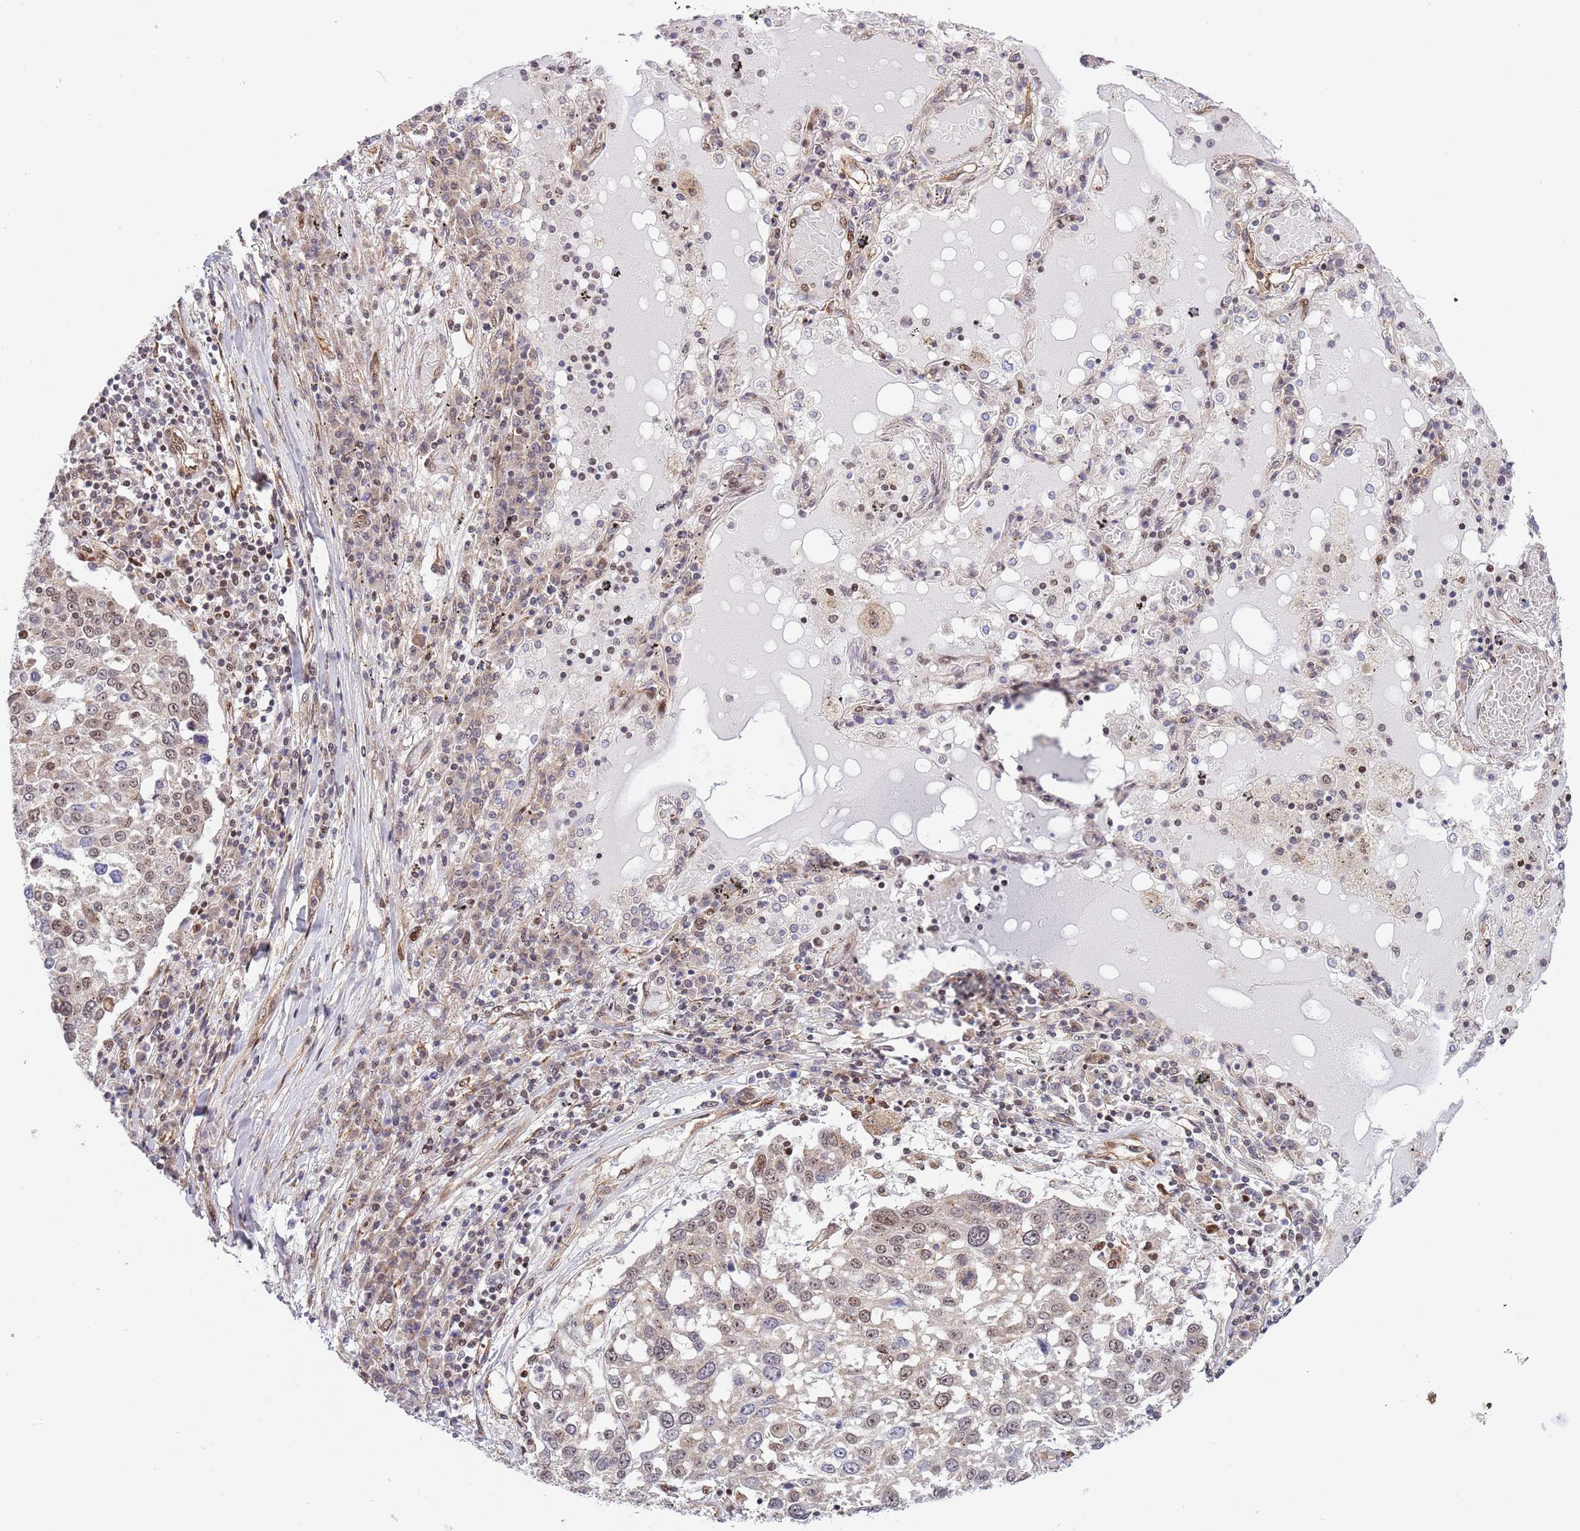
{"staining": {"intensity": "weak", "quantity": "25%-75%", "location": "nuclear"}, "tissue": "lung cancer", "cell_type": "Tumor cells", "image_type": "cancer", "snomed": [{"axis": "morphology", "description": "Squamous cell carcinoma, NOS"}, {"axis": "topography", "description": "Lung"}], "caption": "This micrograph shows lung cancer (squamous cell carcinoma) stained with IHC to label a protein in brown. The nuclear of tumor cells show weak positivity for the protein. Nuclei are counter-stained blue.", "gene": "TBX10", "patient": {"sex": "male", "age": 65}}